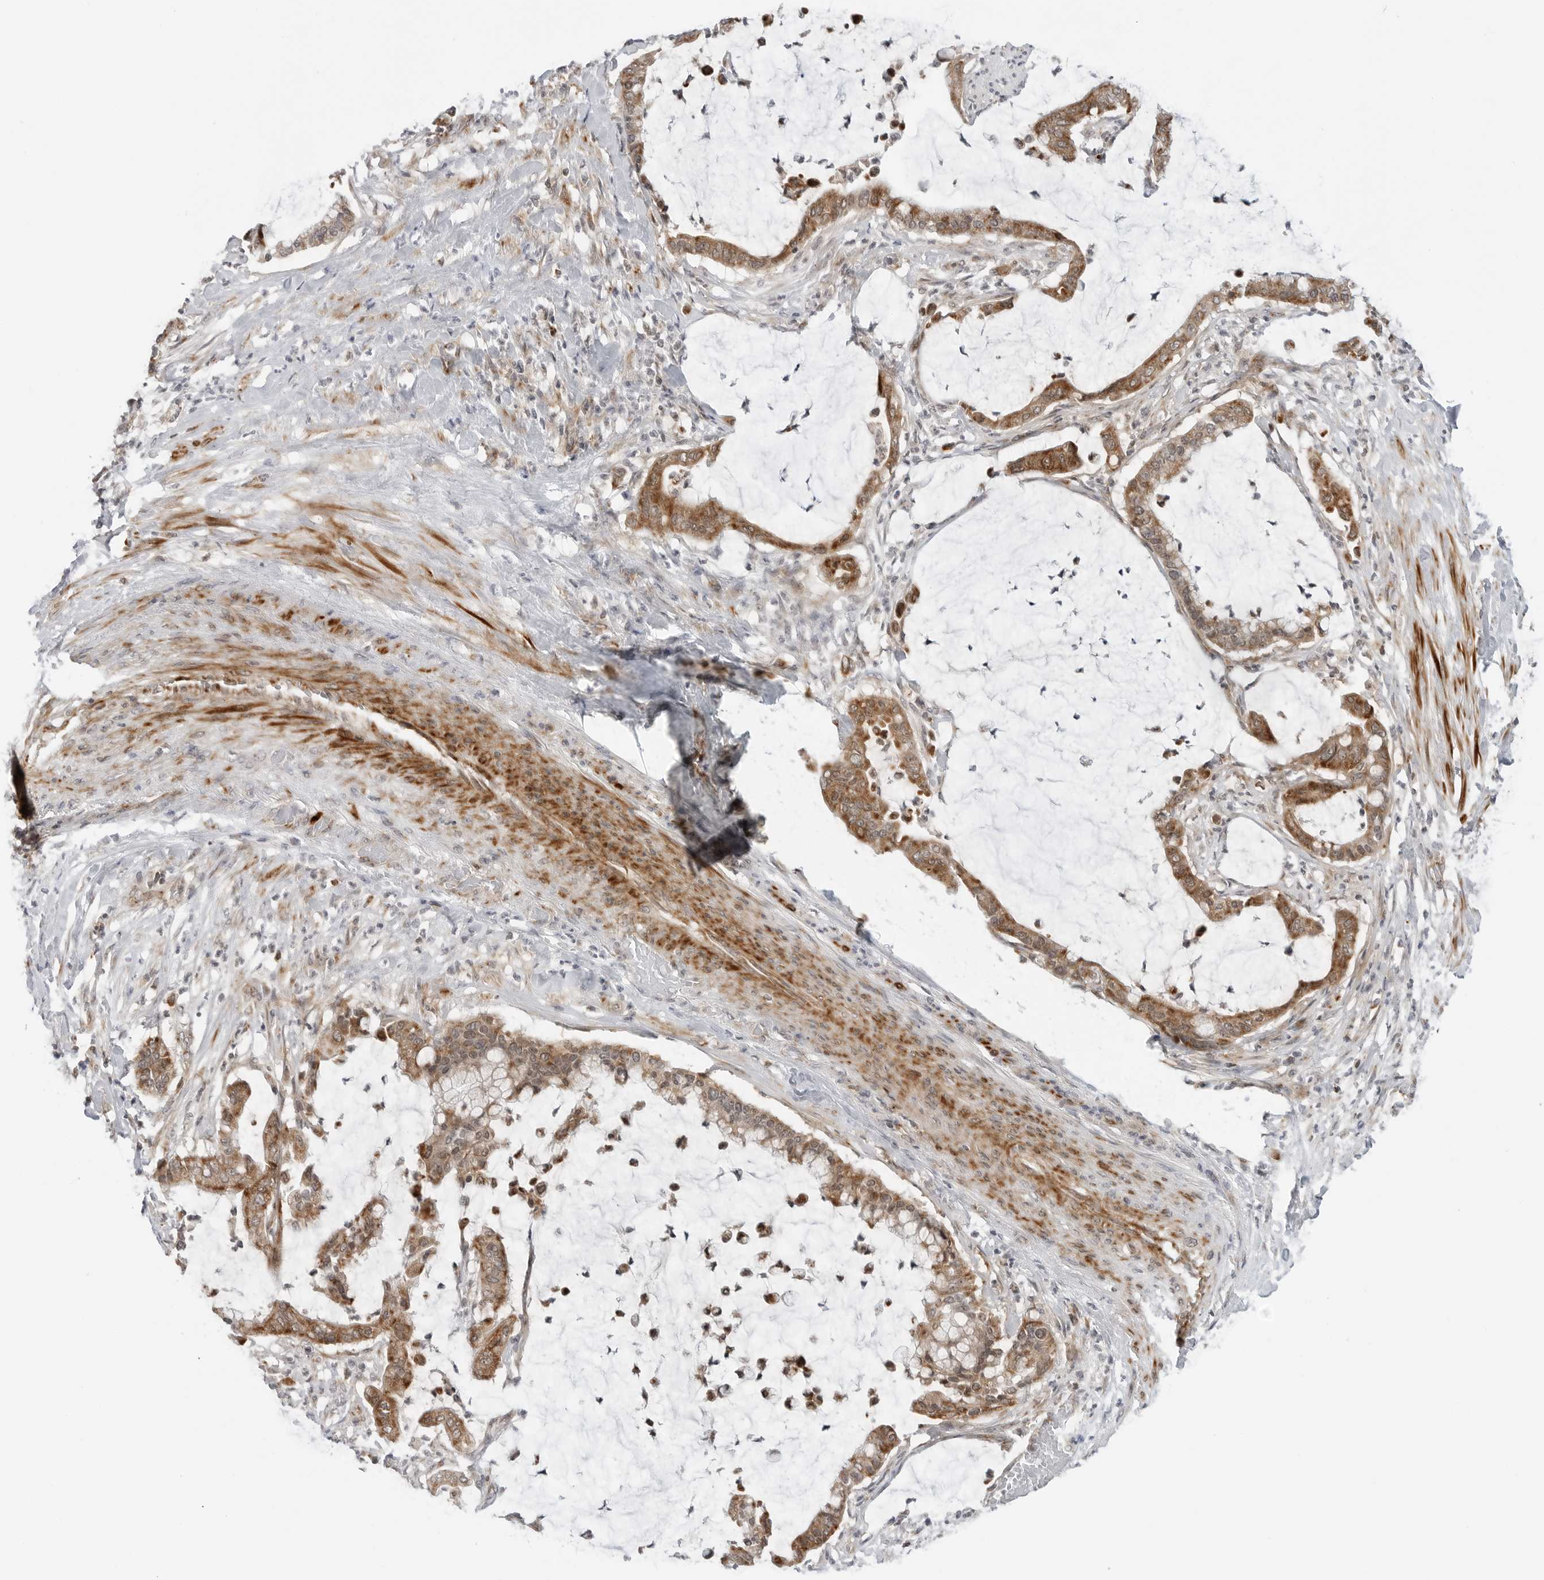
{"staining": {"intensity": "moderate", "quantity": ">75%", "location": "cytoplasmic/membranous"}, "tissue": "pancreatic cancer", "cell_type": "Tumor cells", "image_type": "cancer", "snomed": [{"axis": "morphology", "description": "Adenocarcinoma, NOS"}, {"axis": "topography", "description": "Pancreas"}], "caption": "This micrograph displays immunohistochemistry staining of pancreatic cancer, with medium moderate cytoplasmic/membranous expression in approximately >75% of tumor cells.", "gene": "PEX2", "patient": {"sex": "male", "age": 41}}